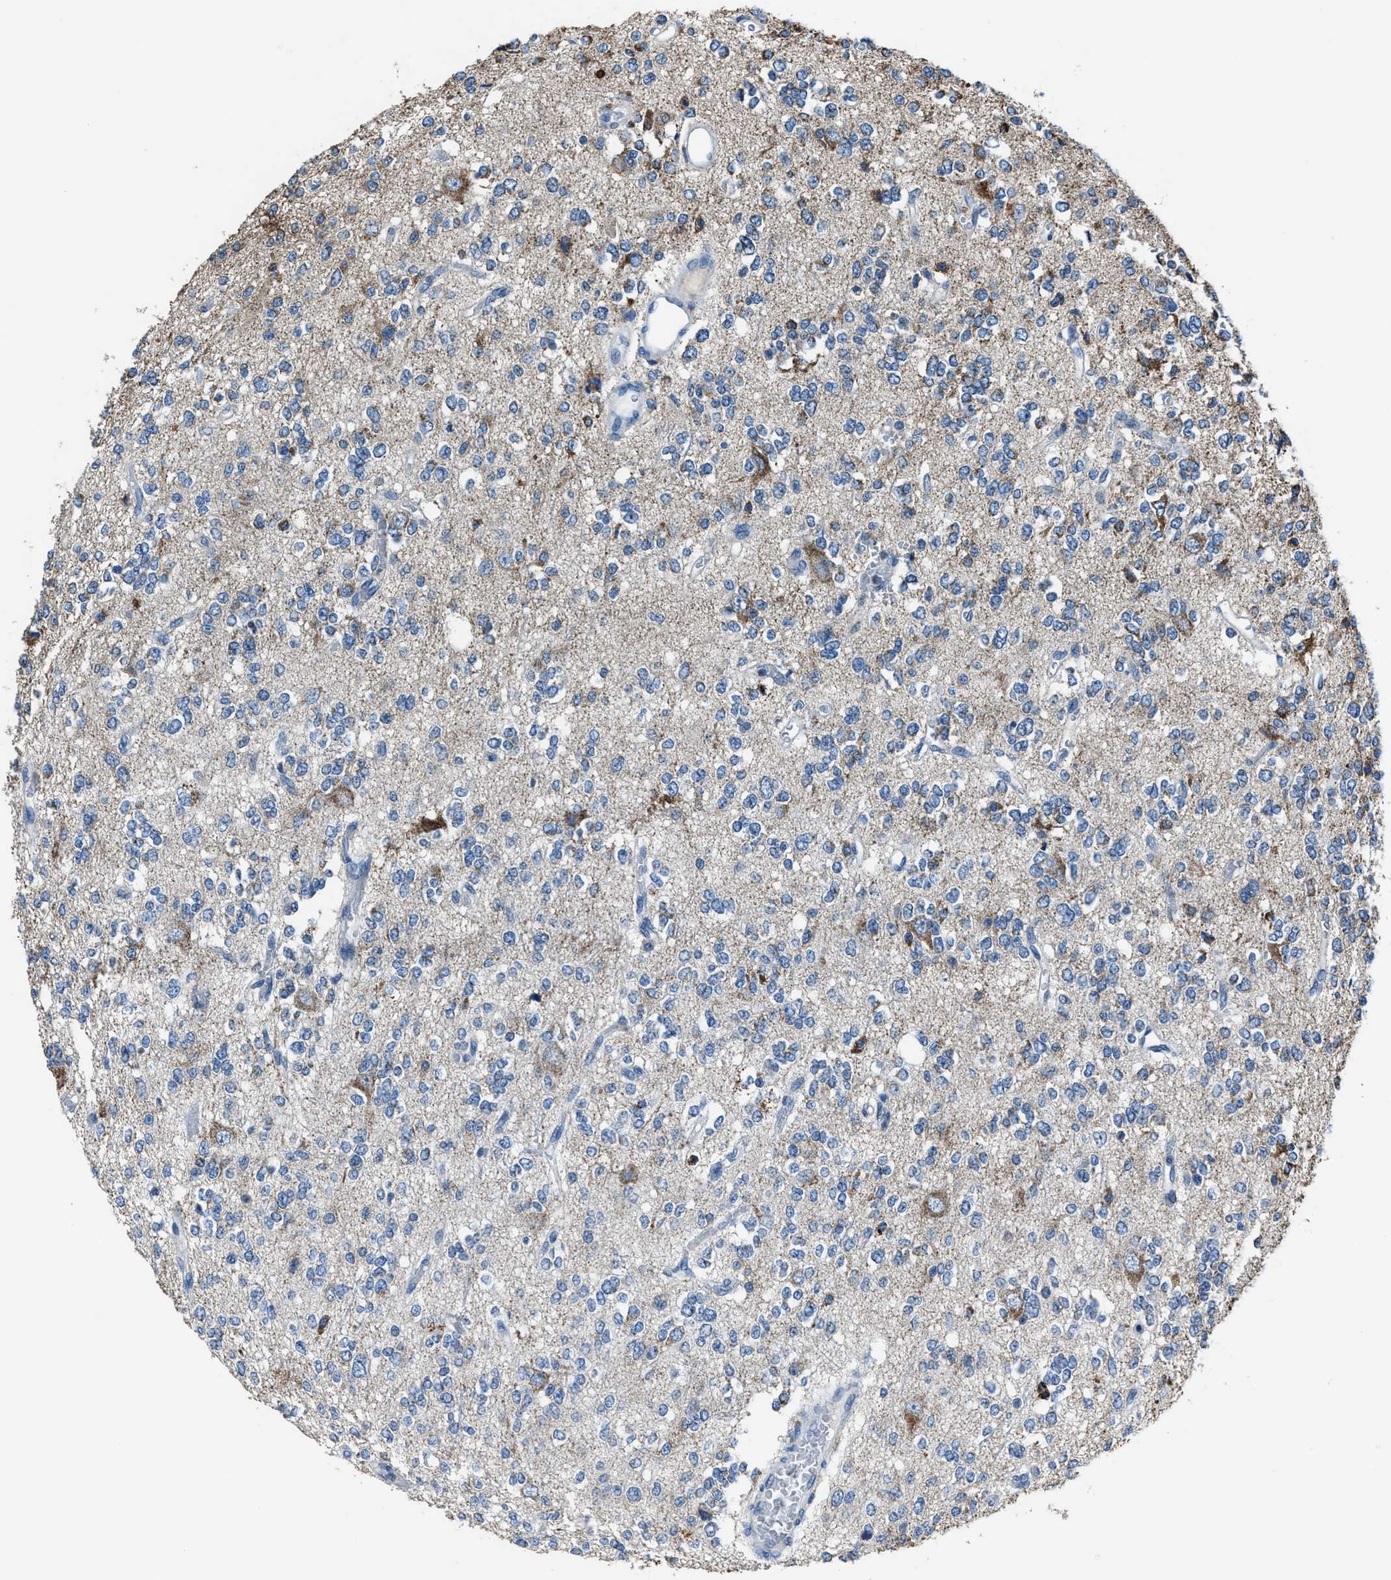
{"staining": {"intensity": "negative", "quantity": "none", "location": "none"}, "tissue": "glioma", "cell_type": "Tumor cells", "image_type": "cancer", "snomed": [{"axis": "morphology", "description": "Glioma, malignant, Low grade"}, {"axis": "topography", "description": "Brain"}], "caption": "Malignant glioma (low-grade) stained for a protein using immunohistochemistry displays no expression tumor cells.", "gene": "ADAM2", "patient": {"sex": "male", "age": 38}}